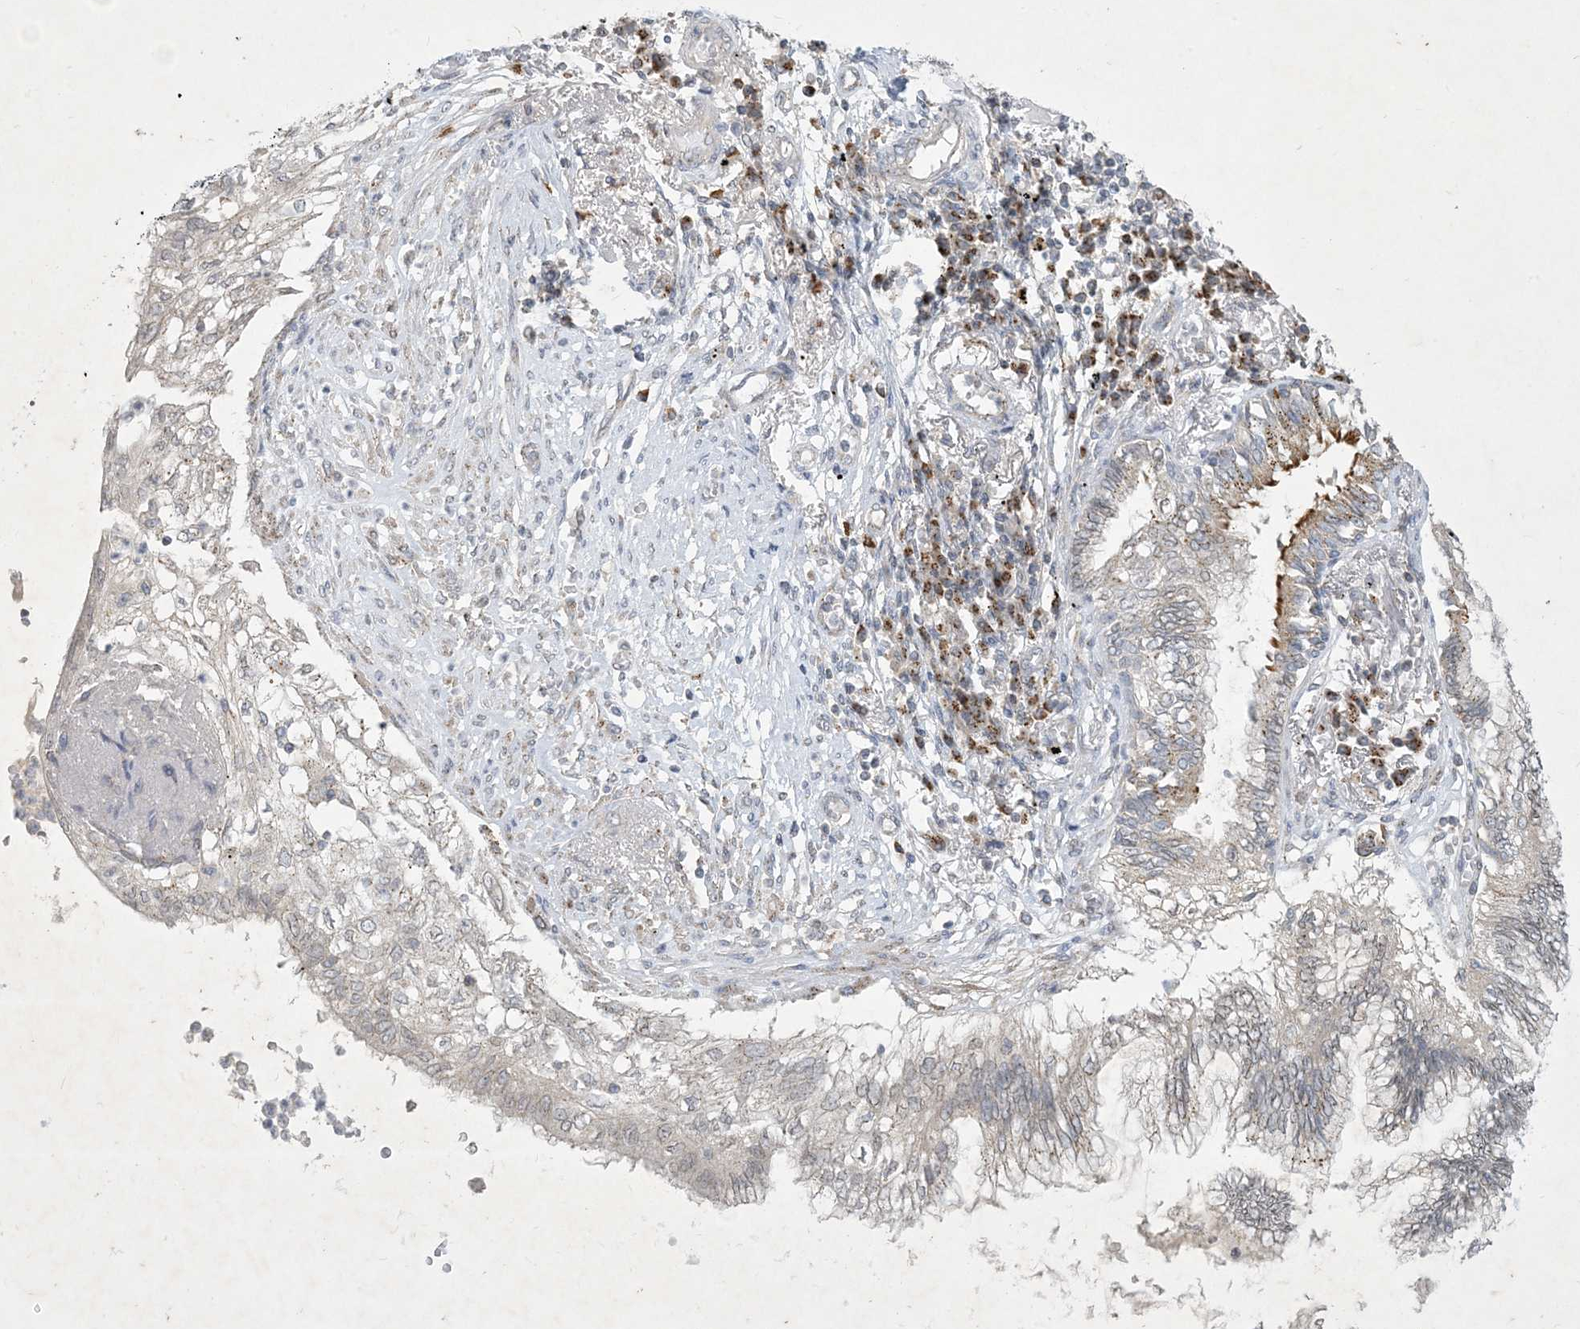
{"staining": {"intensity": "weak", "quantity": "25%-75%", "location": "nuclear"}, "tissue": "lung cancer", "cell_type": "Tumor cells", "image_type": "cancer", "snomed": [{"axis": "morphology", "description": "Adenocarcinoma, NOS"}, {"axis": "topography", "description": "Lung"}], "caption": "Weak nuclear protein expression is identified in approximately 25%-75% of tumor cells in adenocarcinoma (lung). The protein is stained brown, and the nuclei are stained in blue (DAB (3,3'-diaminobenzidine) IHC with brightfield microscopy, high magnification).", "gene": "CCDC14", "patient": {"sex": "female", "age": 70}}